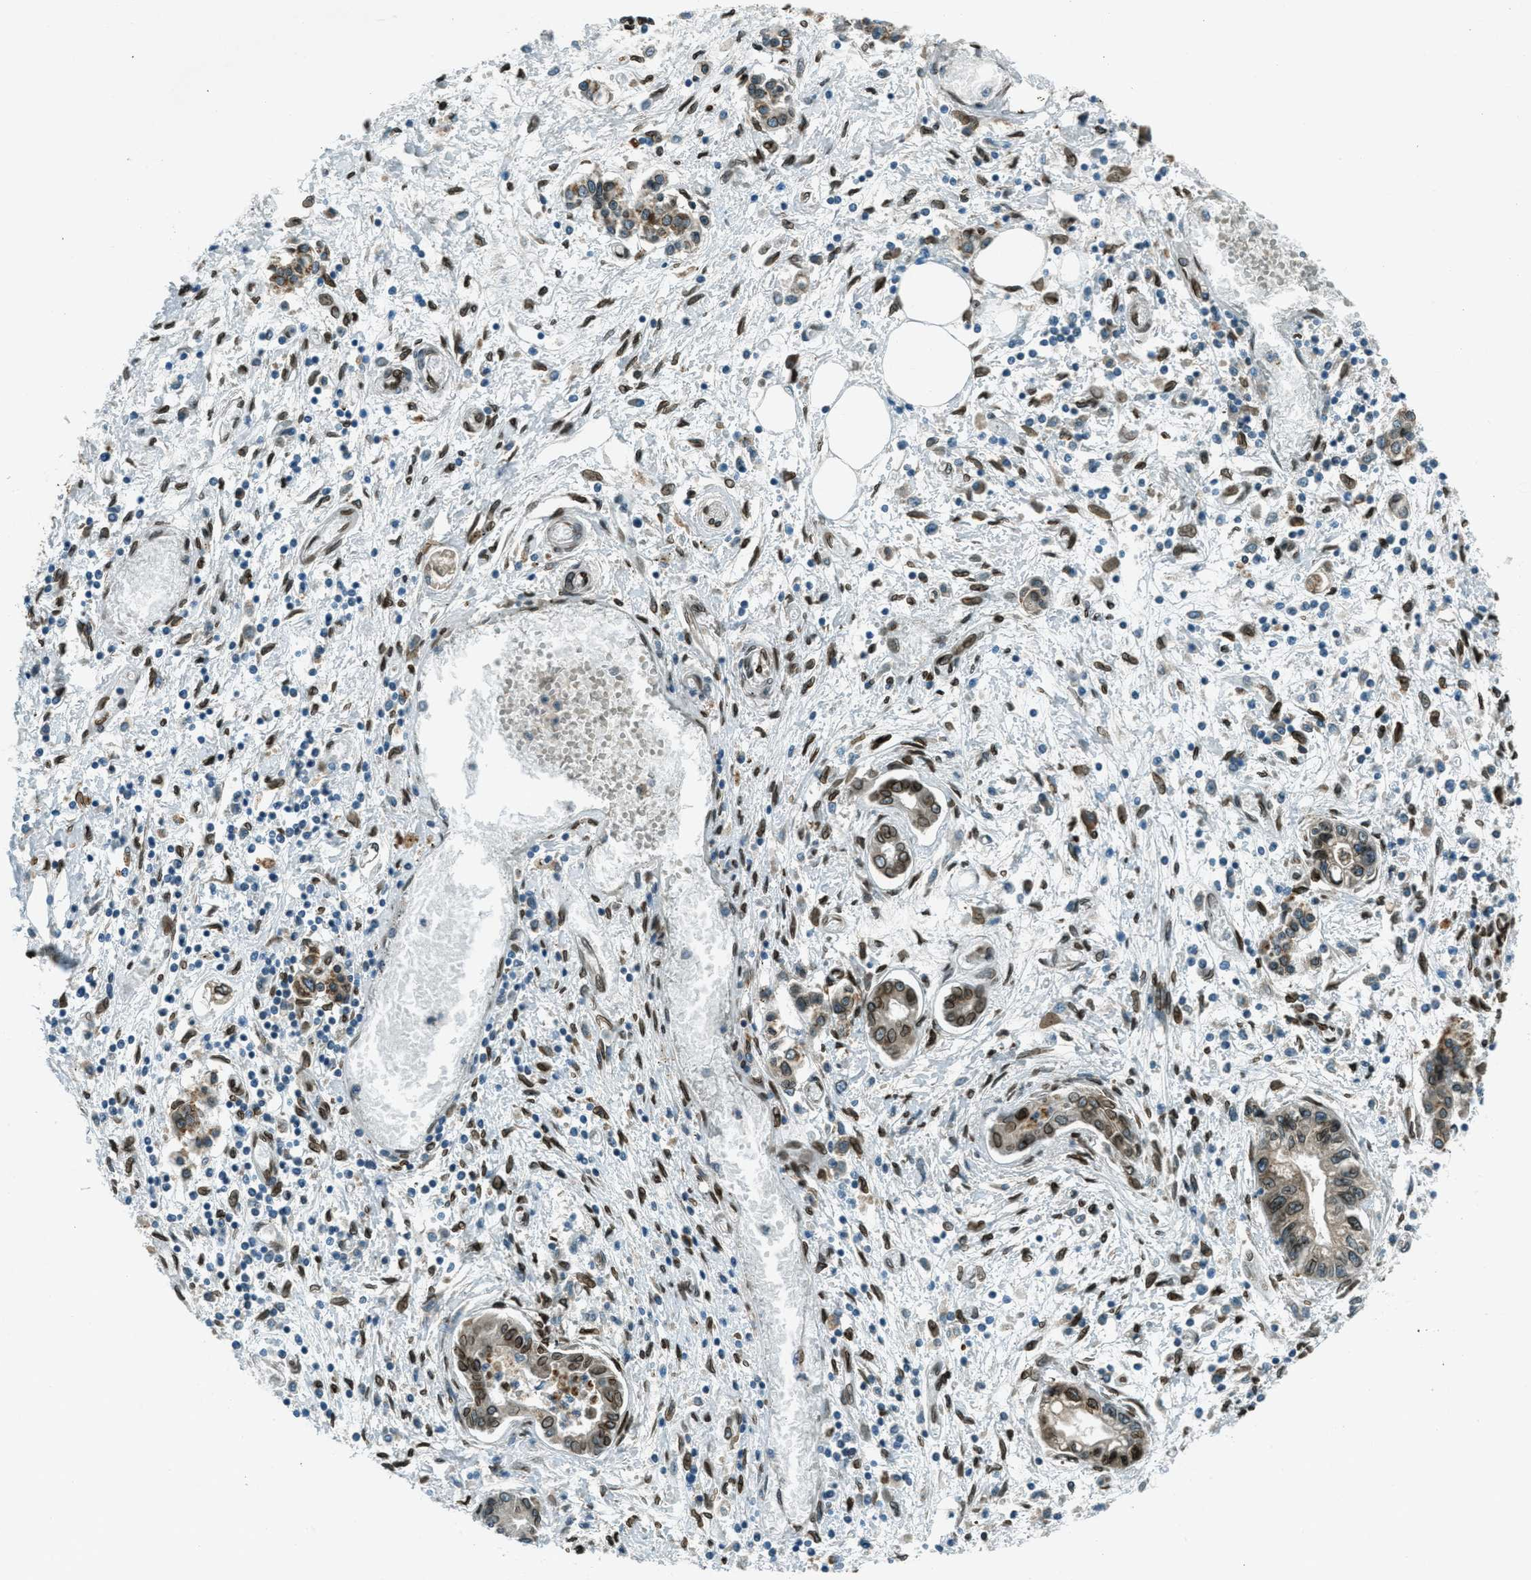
{"staining": {"intensity": "strong", "quantity": ">75%", "location": "cytoplasmic/membranous,nuclear"}, "tissue": "pancreatic cancer", "cell_type": "Tumor cells", "image_type": "cancer", "snomed": [{"axis": "morphology", "description": "Adenocarcinoma, NOS"}, {"axis": "topography", "description": "Pancreas"}], "caption": "Brown immunohistochemical staining in pancreatic adenocarcinoma displays strong cytoplasmic/membranous and nuclear positivity in approximately >75% of tumor cells. Using DAB (3,3'-diaminobenzidine) (brown) and hematoxylin (blue) stains, captured at high magnification using brightfield microscopy.", "gene": "LEMD2", "patient": {"sex": "male", "age": 56}}